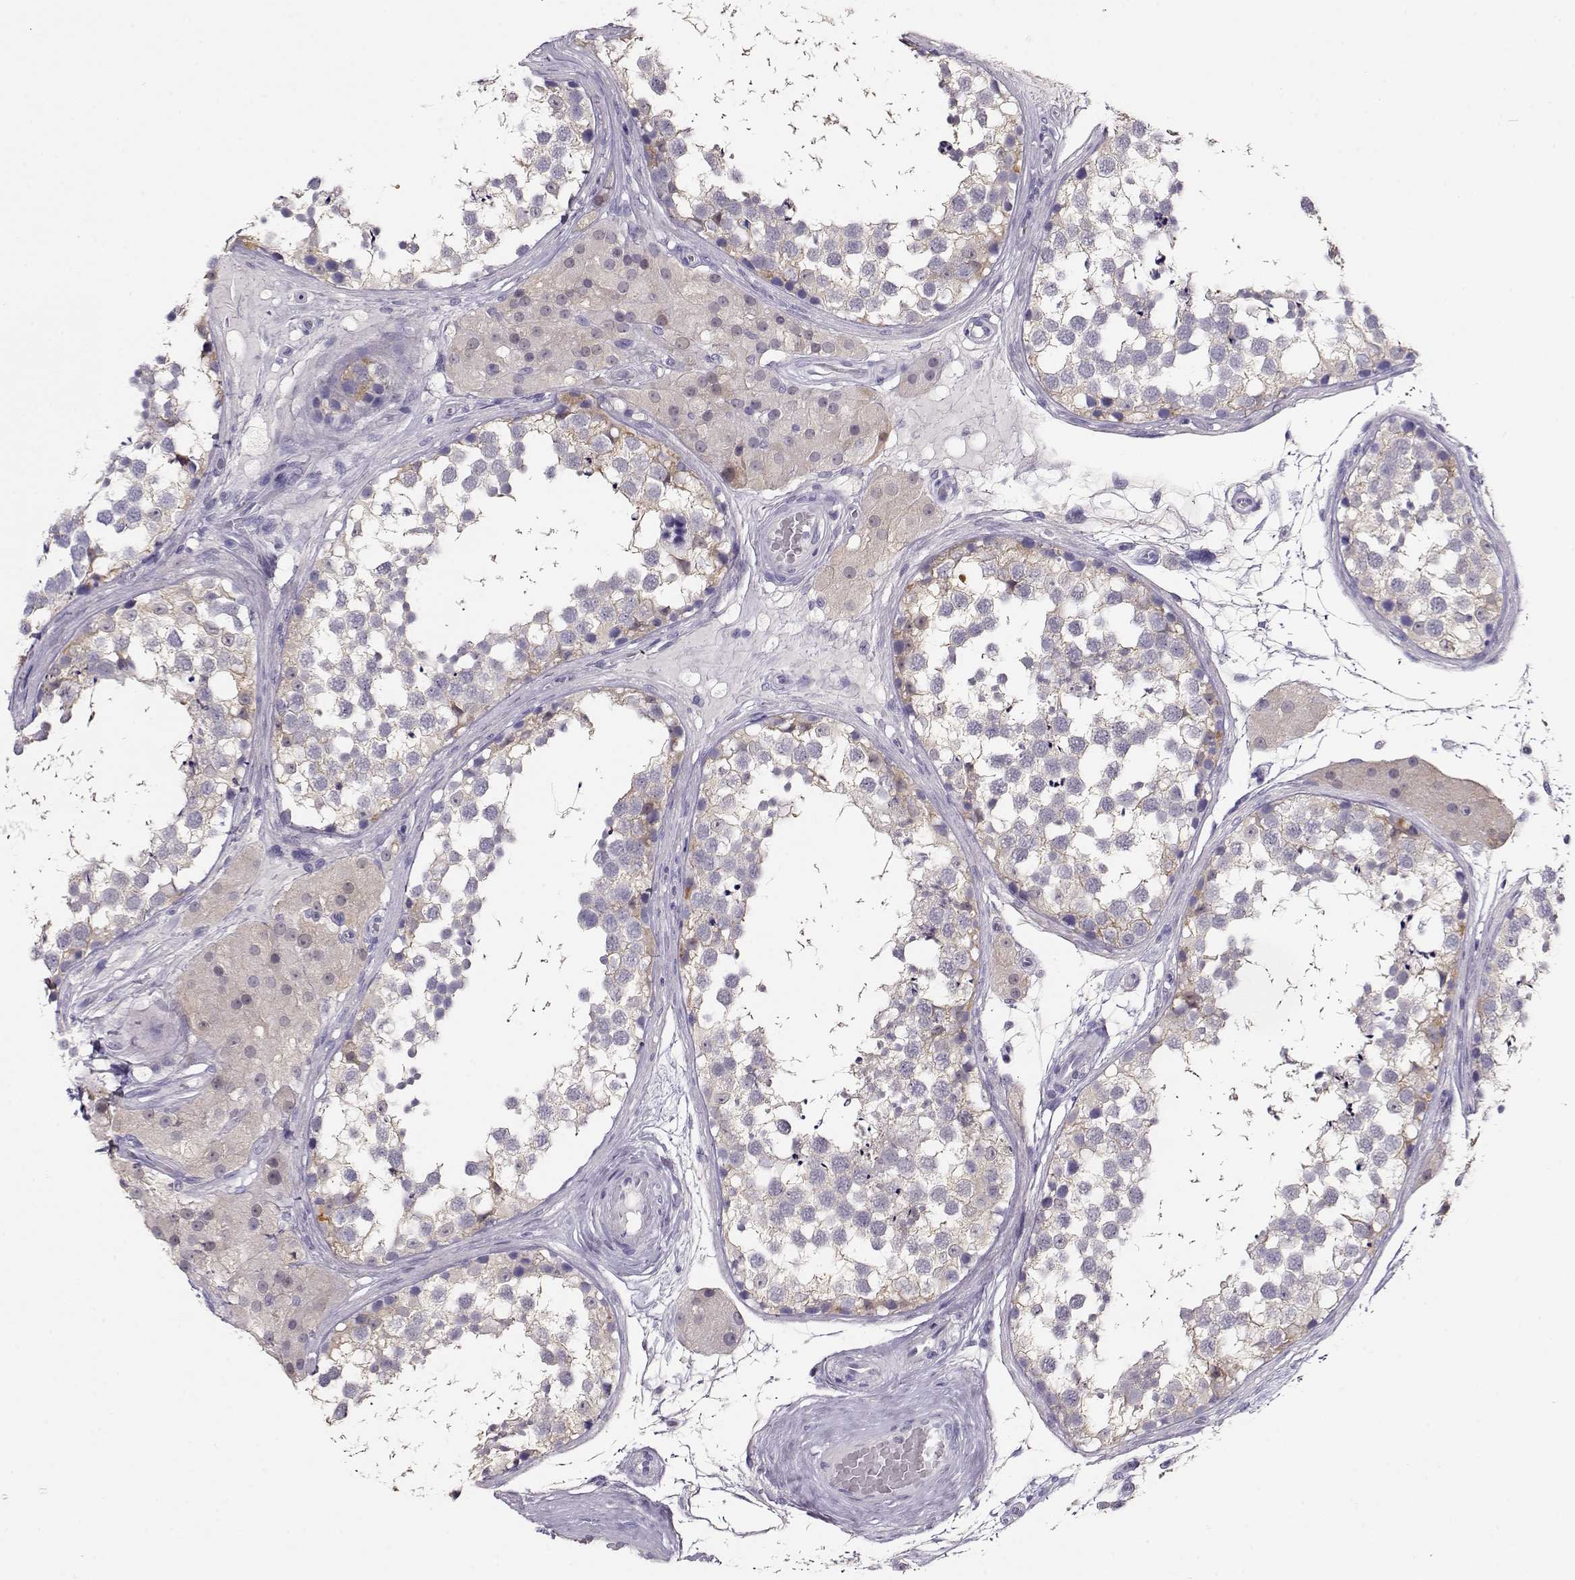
{"staining": {"intensity": "weak", "quantity": ">75%", "location": "cytoplasmic/membranous"}, "tissue": "testis", "cell_type": "Cells in seminiferous ducts", "image_type": "normal", "snomed": [{"axis": "morphology", "description": "Normal tissue, NOS"}, {"axis": "morphology", "description": "Seminoma, NOS"}, {"axis": "topography", "description": "Testis"}], "caption": "IHC (DAB) staining of benign testis demonstrates weak cytoplasmic/membranous protein staining in approximately >75% of cells in seminiferous ducts.", "gene": "NDRG4", "patient": {"sex": "male", "age": 65}}